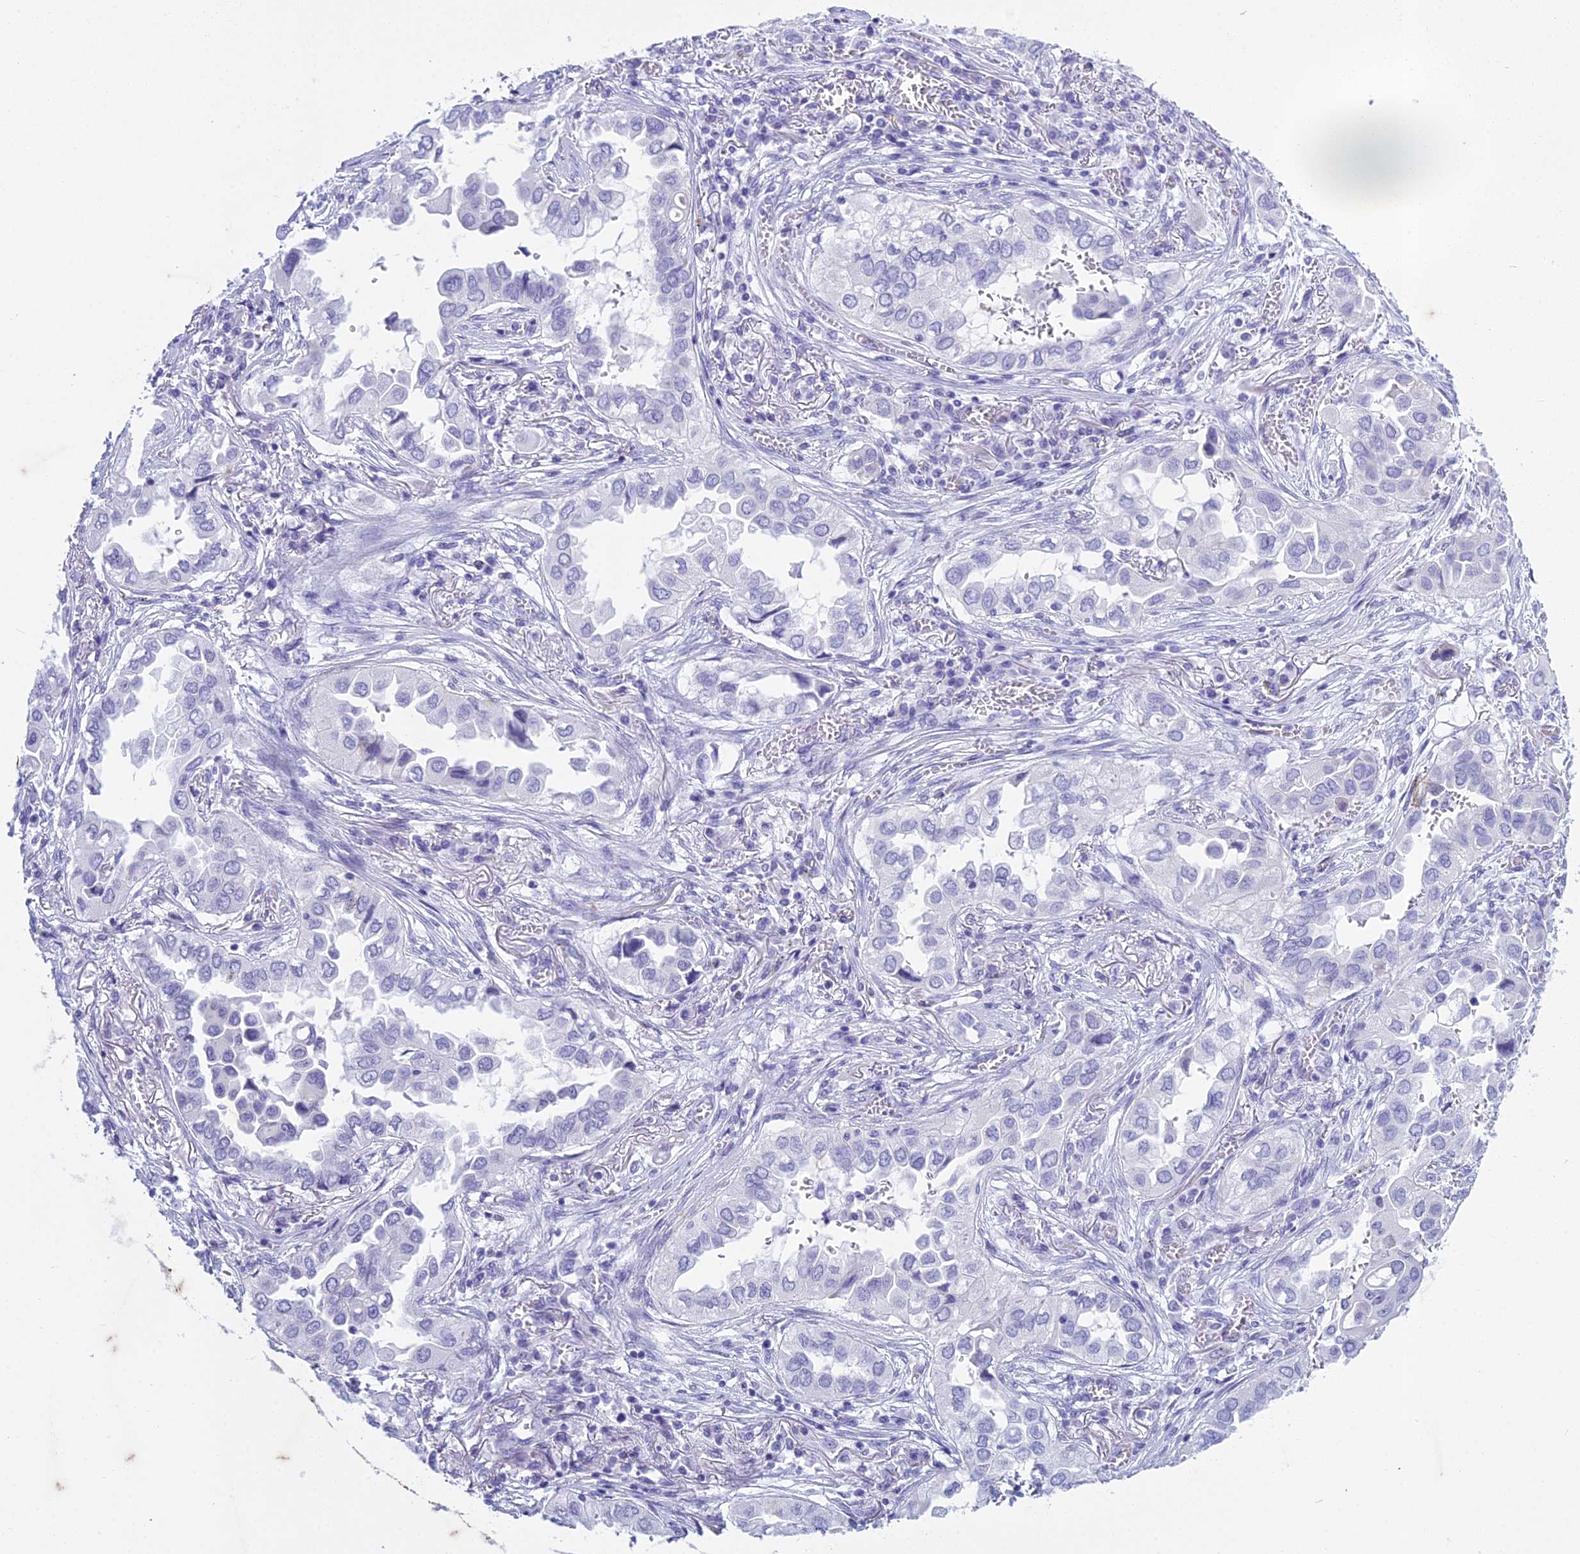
{"staining": {"intensity": "negative", "quantity": "none", "location": "none"}, "tissue": "lung cancer", "cell_type": "Tumor cells", "image_type": "cancer", "snomed": [{"axis": "morphology", "description": "Adenocarcinoma, NOS"}, {"axis": "topography", "description": "Lung"}], "caption": "There is no significant expression in tumor cells of lung cancer (adenocarcinoma).", "gene": "HMGB4", "patient": {"sex": "female", "age": 76}}